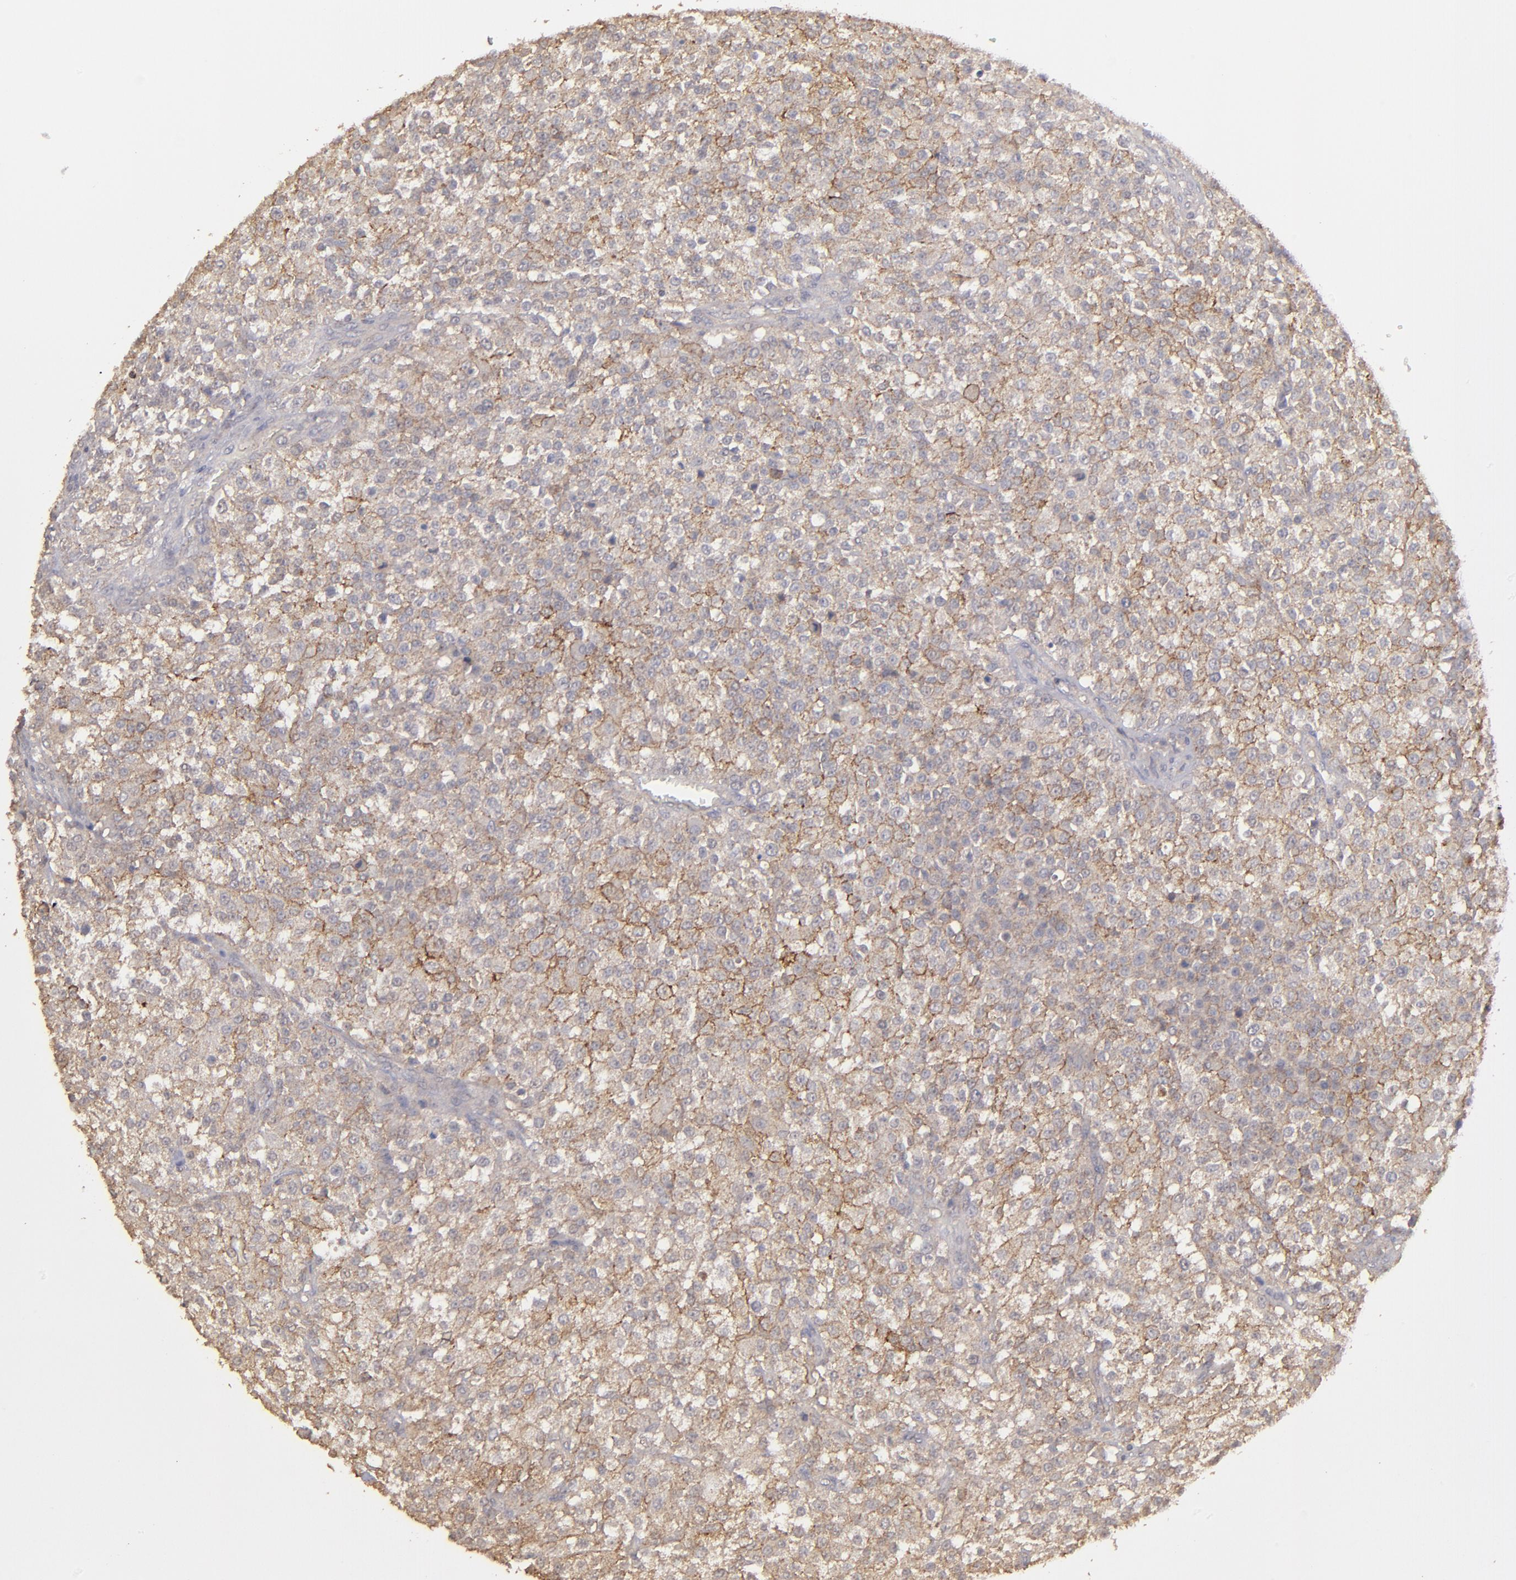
{"staining": {"intensity": "moderate", "quantity": "25%-75%", "location": "cytoplasmic/membranous"}, "tissue": "testis cancer", "cell_type": "Tumor cells", "image_type": "cancer", "snomed": [{"axis": "morphology", "description": "Seminoma, NOS"}, {"axis": "topography", "description": "Testis"}], "caption": "Testis cancer (seminoma) stained with immunohistochemistry (IHC) exhibits moderate cytoplasmic/membranous positivity in about 25%-75% of tumor cells. (DAB (3,3'-diaminobenzidine) IHC, brown staining for protein, blue staining for nuclei).", "gene": "FAT1", "patient": {"sex": "male", "age": 59}}